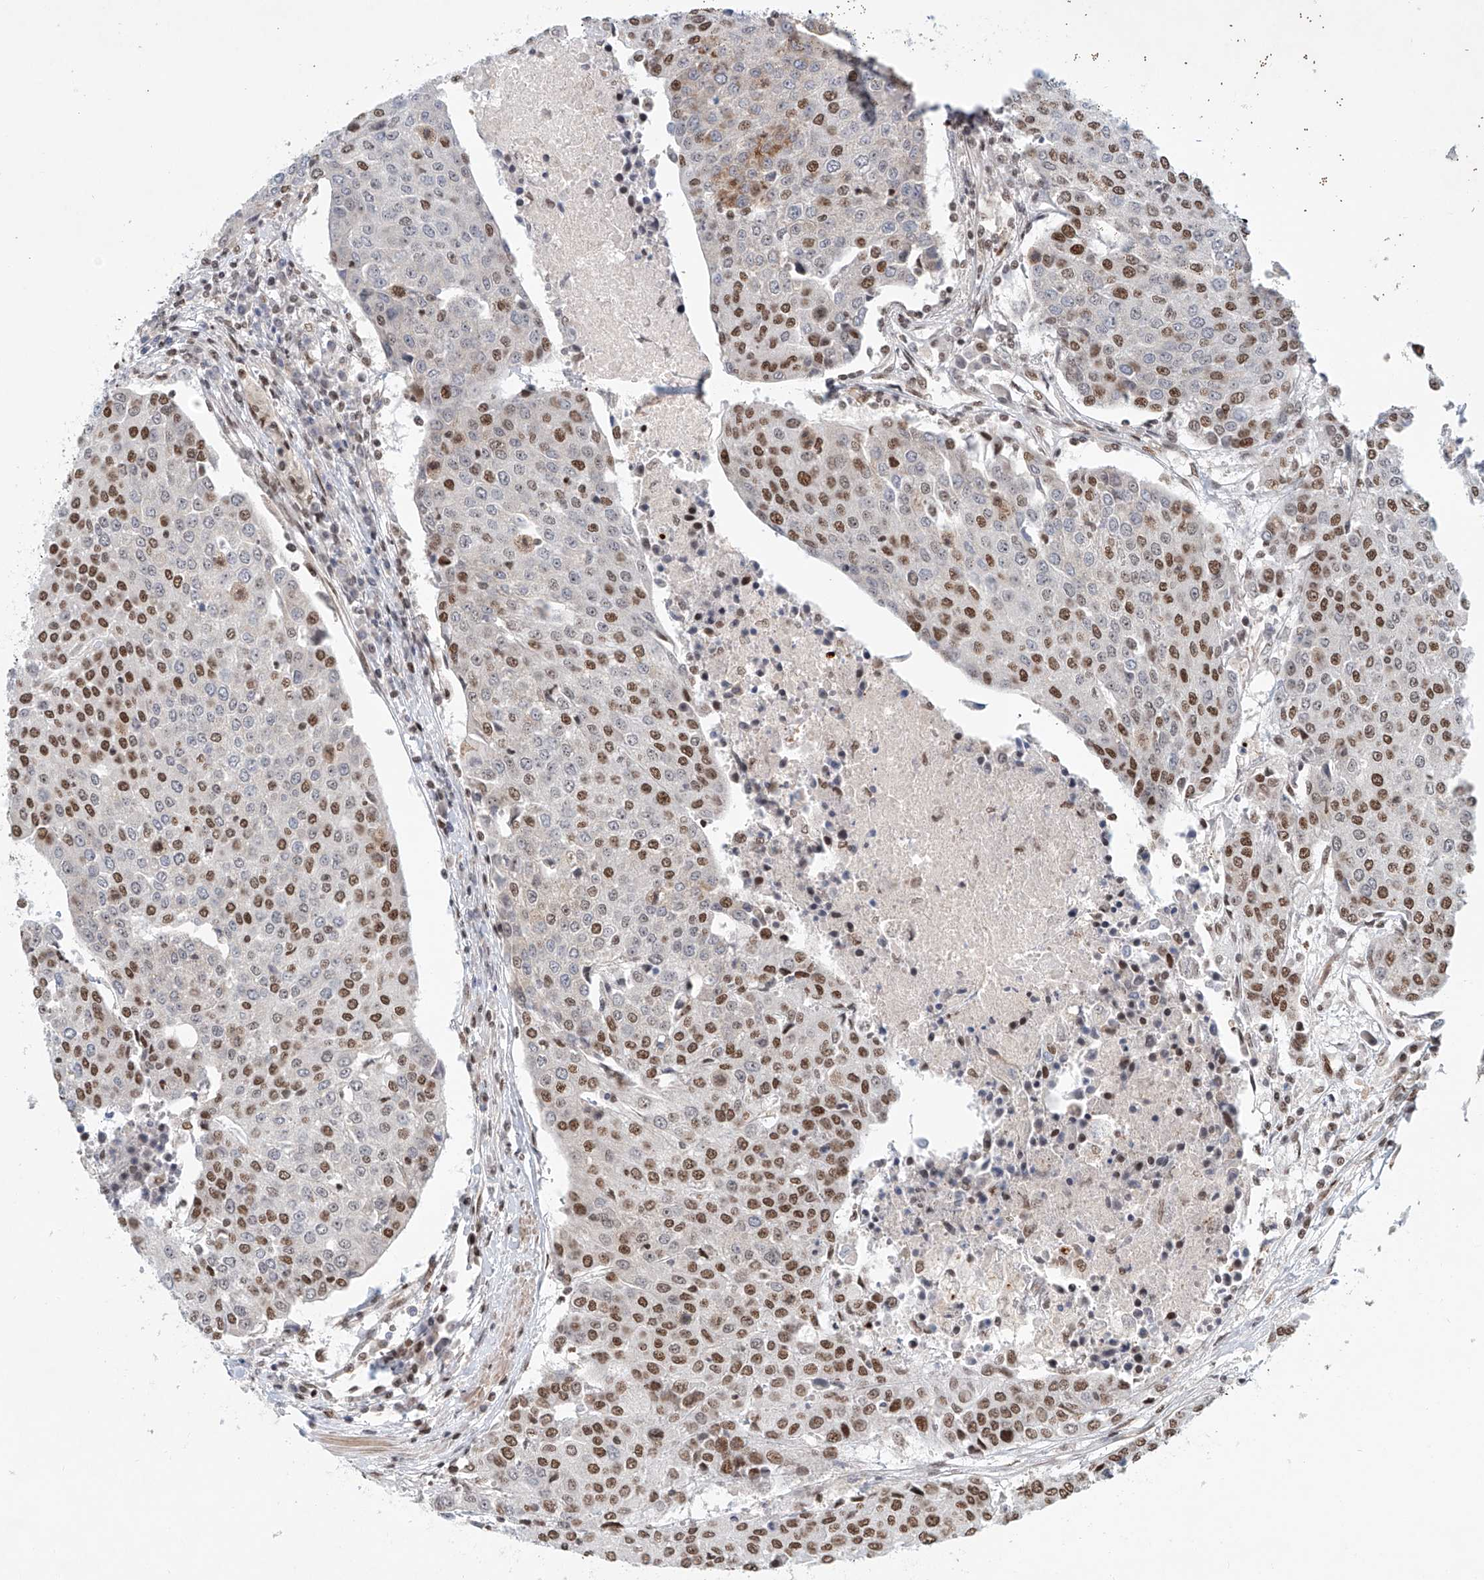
{"staining": {"intensity": "moderate", "quantity": "25%-75%", "location": "nuclear"}, "tissue": "urothelial cancer", "cell_type": "Tumor cells", "image_type": "cancer", "snomed": [{"axis": "morphology", "description": "Urothelial carcinoma, High grade"}, {"axis": "topography", "description": "Urinary bladder"}], "caption": "DAB immunohistochemical staining of high-grade urothelial carcinoma shows moderate nuclear protein positivity in about 25%-75% of tumor cells. The staining was performed using DAB to visualize the protein expression in brown, while the nuclei were stained in blue with hematoxylin (Magnification: 20x).", "gene": "ZNF470", "patient": {"sex": "female", "age": 85}}